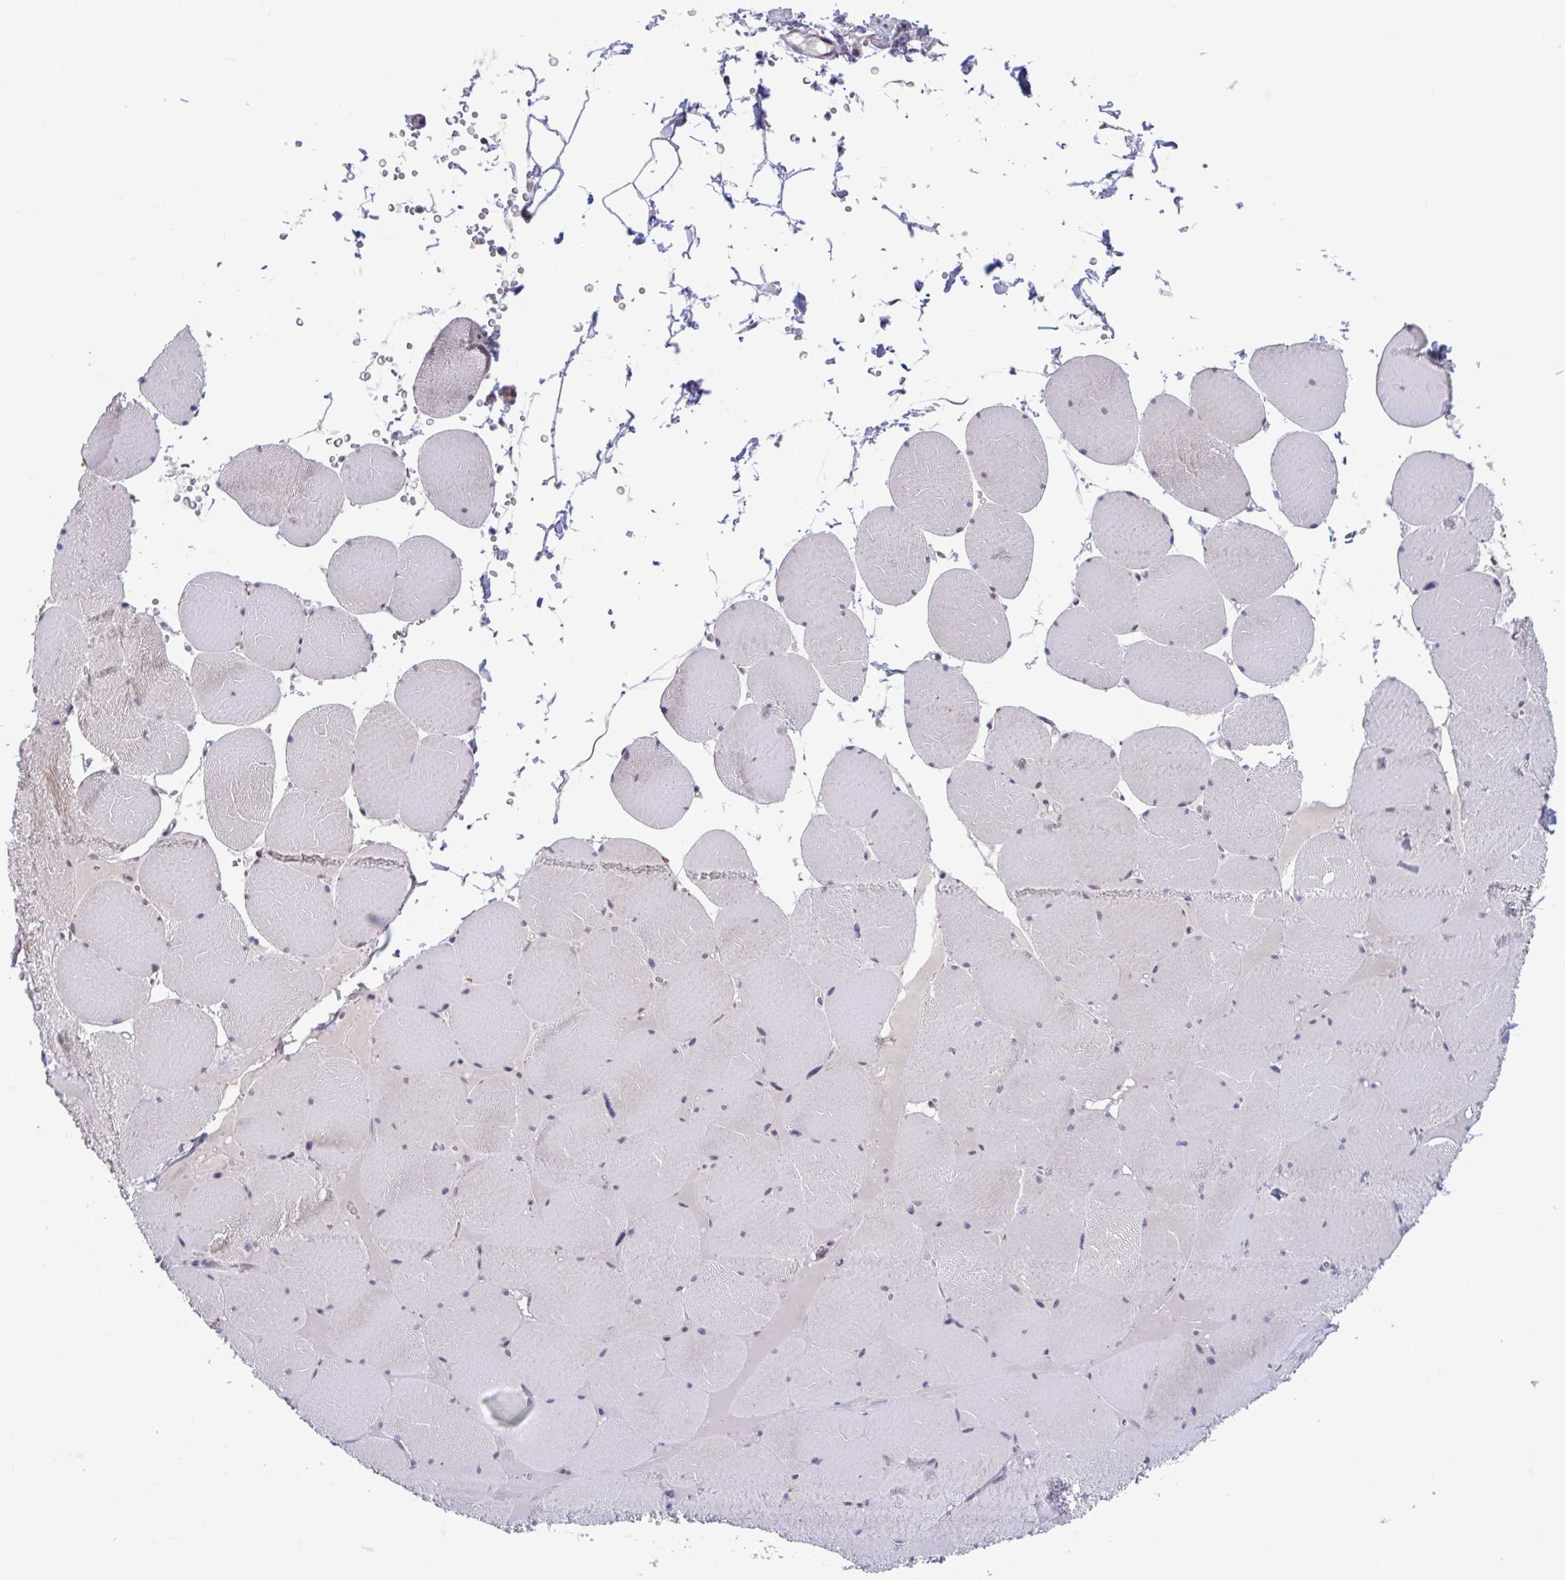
{"staining": {"intensity": "weak", "quantity": "<25%", "location": "cytoplasmic/membranous"}, "tissue": "skeletal muscle", "cell_type": "Myocytes", "image_type": "normal", "snomed": [{"axis": "morphology", "description": "Normal tissue, NOS"}, {"axis": "topography", "description": "Skeletal muscle"}, {"axis": "topography", "description": "Head-Neck"}], "caption": "Myocytes are negative for protein expression in normal human skeletal muscle. The staining was performed using DAB to visualize the protein expression in brown, while the nuclei were stained in blue with hematoxylin (Magnification: 20x).", "gene": "RIOK1", "patient": {"sex": "male", "age": 66}}